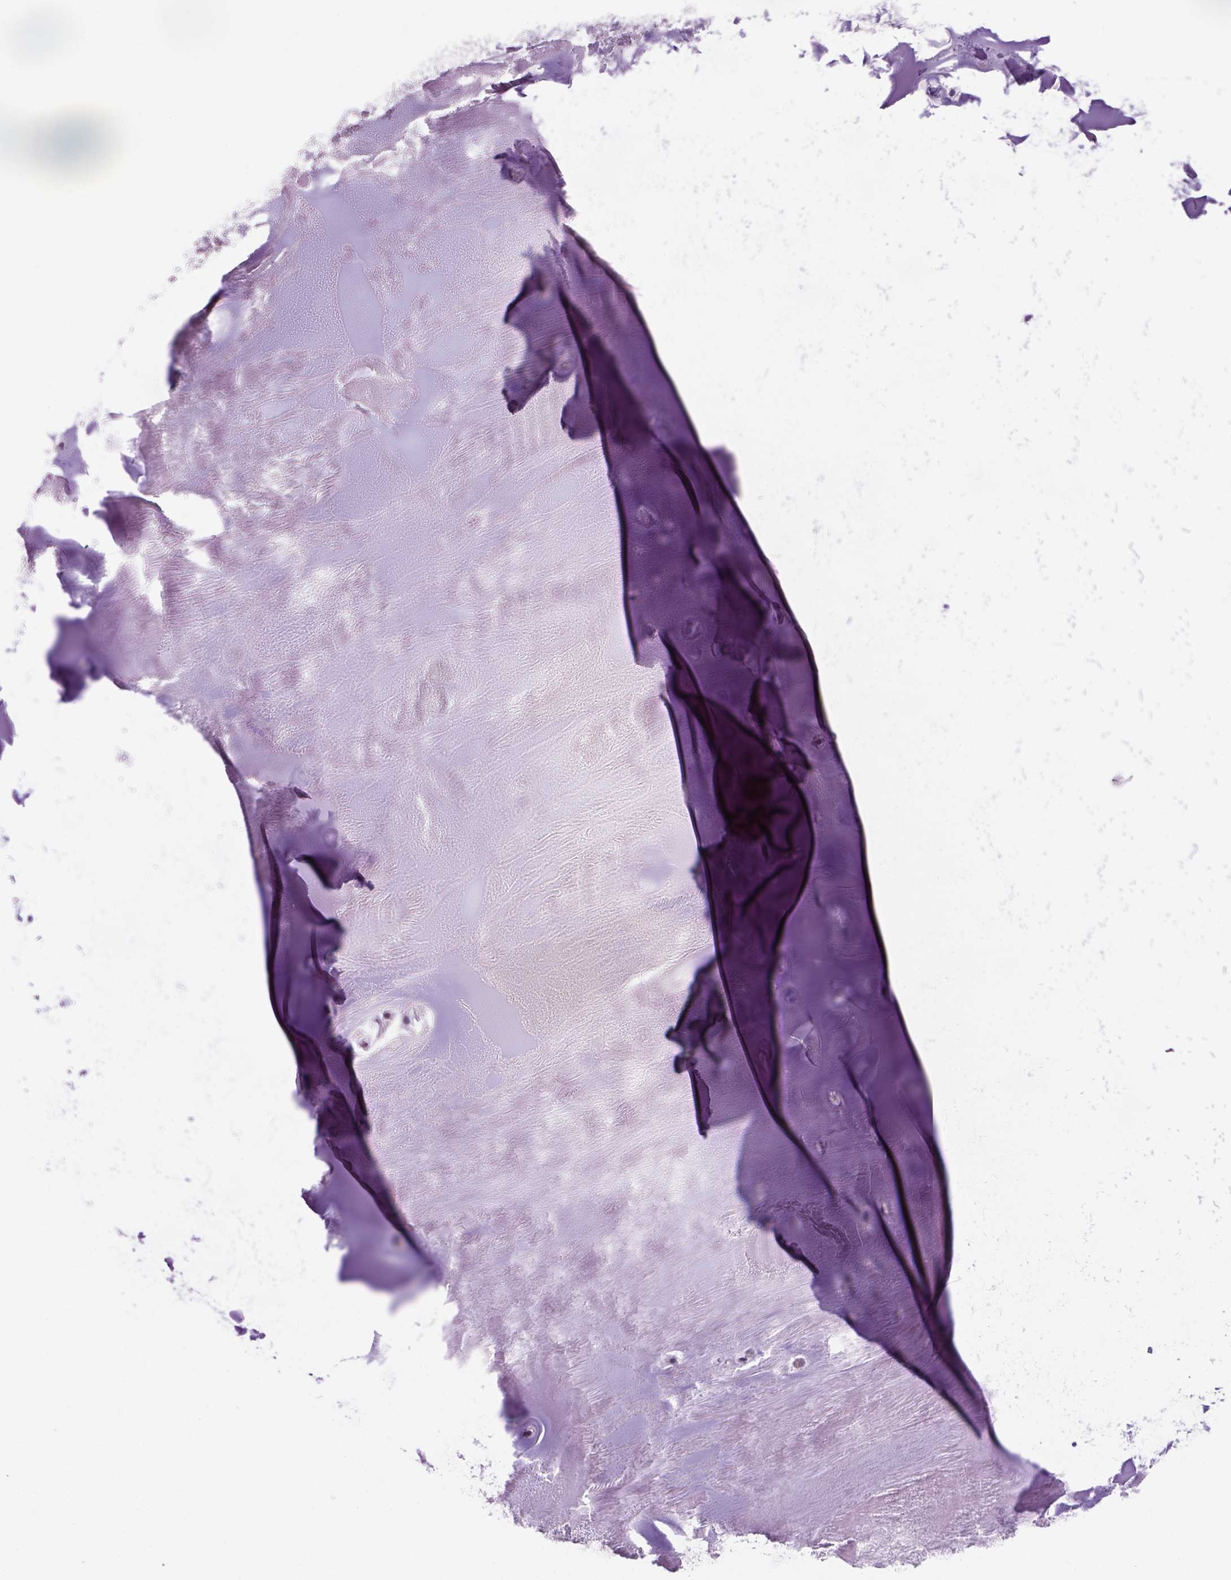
{"staining": {"intensity": "negative", "quantity": "none", "location": "none"}, "tissue": "soft tissue", "cell_type": "Chondrocytes", "image_type": "normal", "snomed": [{"axis": "morphology", "description": "Normal tissue, NOS"}, {"axis": "morphology", "description": "Squamous cell carcinoma, NOS"}, {"axis": "topography", "description": "Cartilage tissue"}, {"axis": "topography", "description": "Lung"}], "caption": "Normal soft tissue was stained to show a protein in brown. There is no significant positivity in chondrocytes.", "gene": "ADGRV1", "patient": {"sex": "male", "age": 66}}